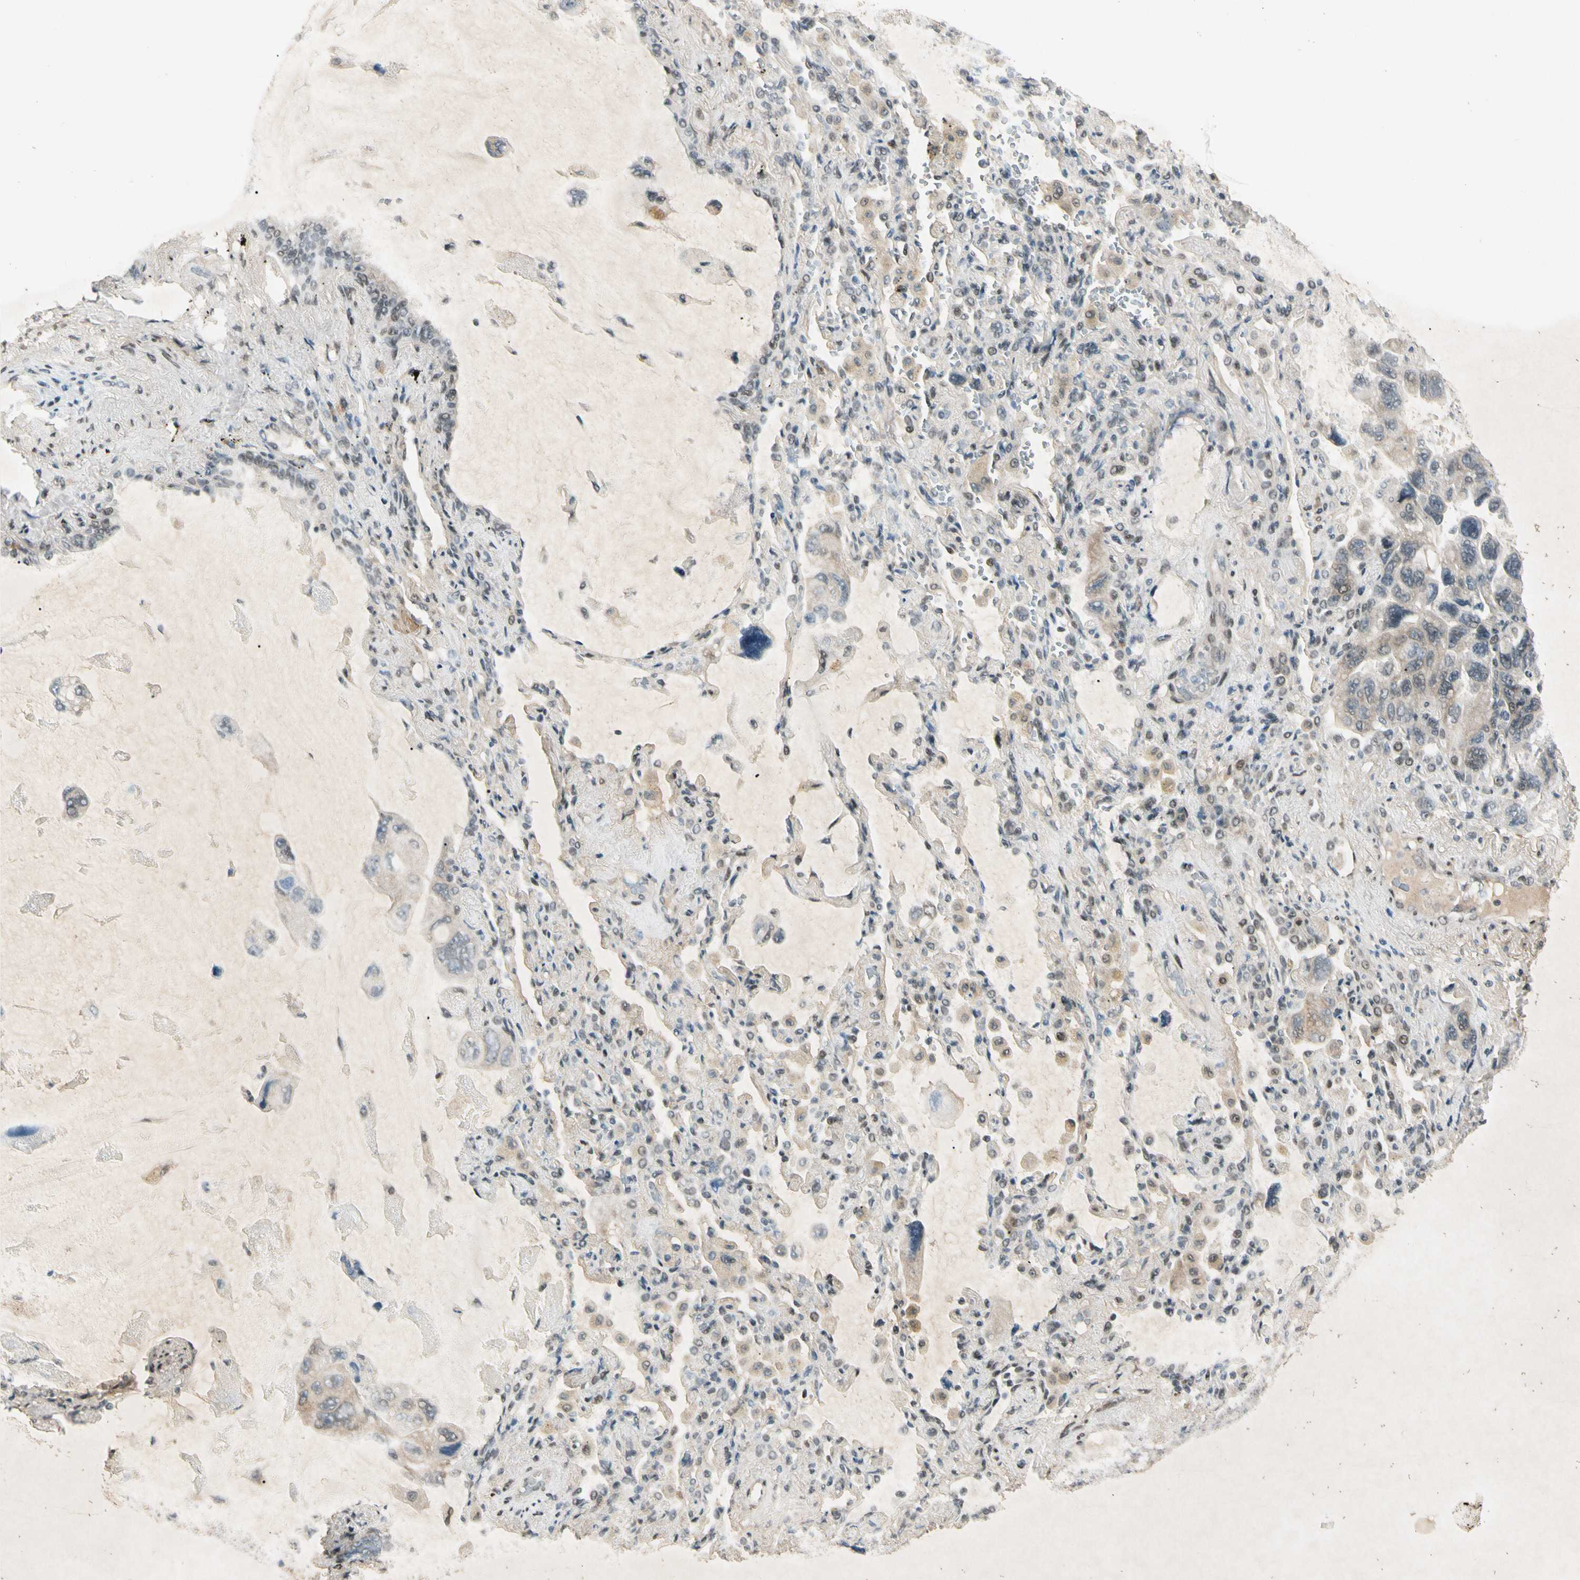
{"staining": {"intensity": "weak", "quantity": "25%-75%", "location": "cytoplasmic/membranous"}, "tissue": "lung cancer", "cell_type": "Tumor cells", "image_type": "cancer", "snomed": [{"axis": "morphology", "description": "Squamous cell carcinoma, NOS"}, {"axis": "topography", "description": "Lung"}], "caption": "Immunohistochemical staining of human squamous cell carcinoma (lung) shows low levels of weak cytoplasmic/membranous staining in about 25%-75% of tumor cells.", "gene": "ZBTB4", "patient": {"sex": "female", "age": 73}}